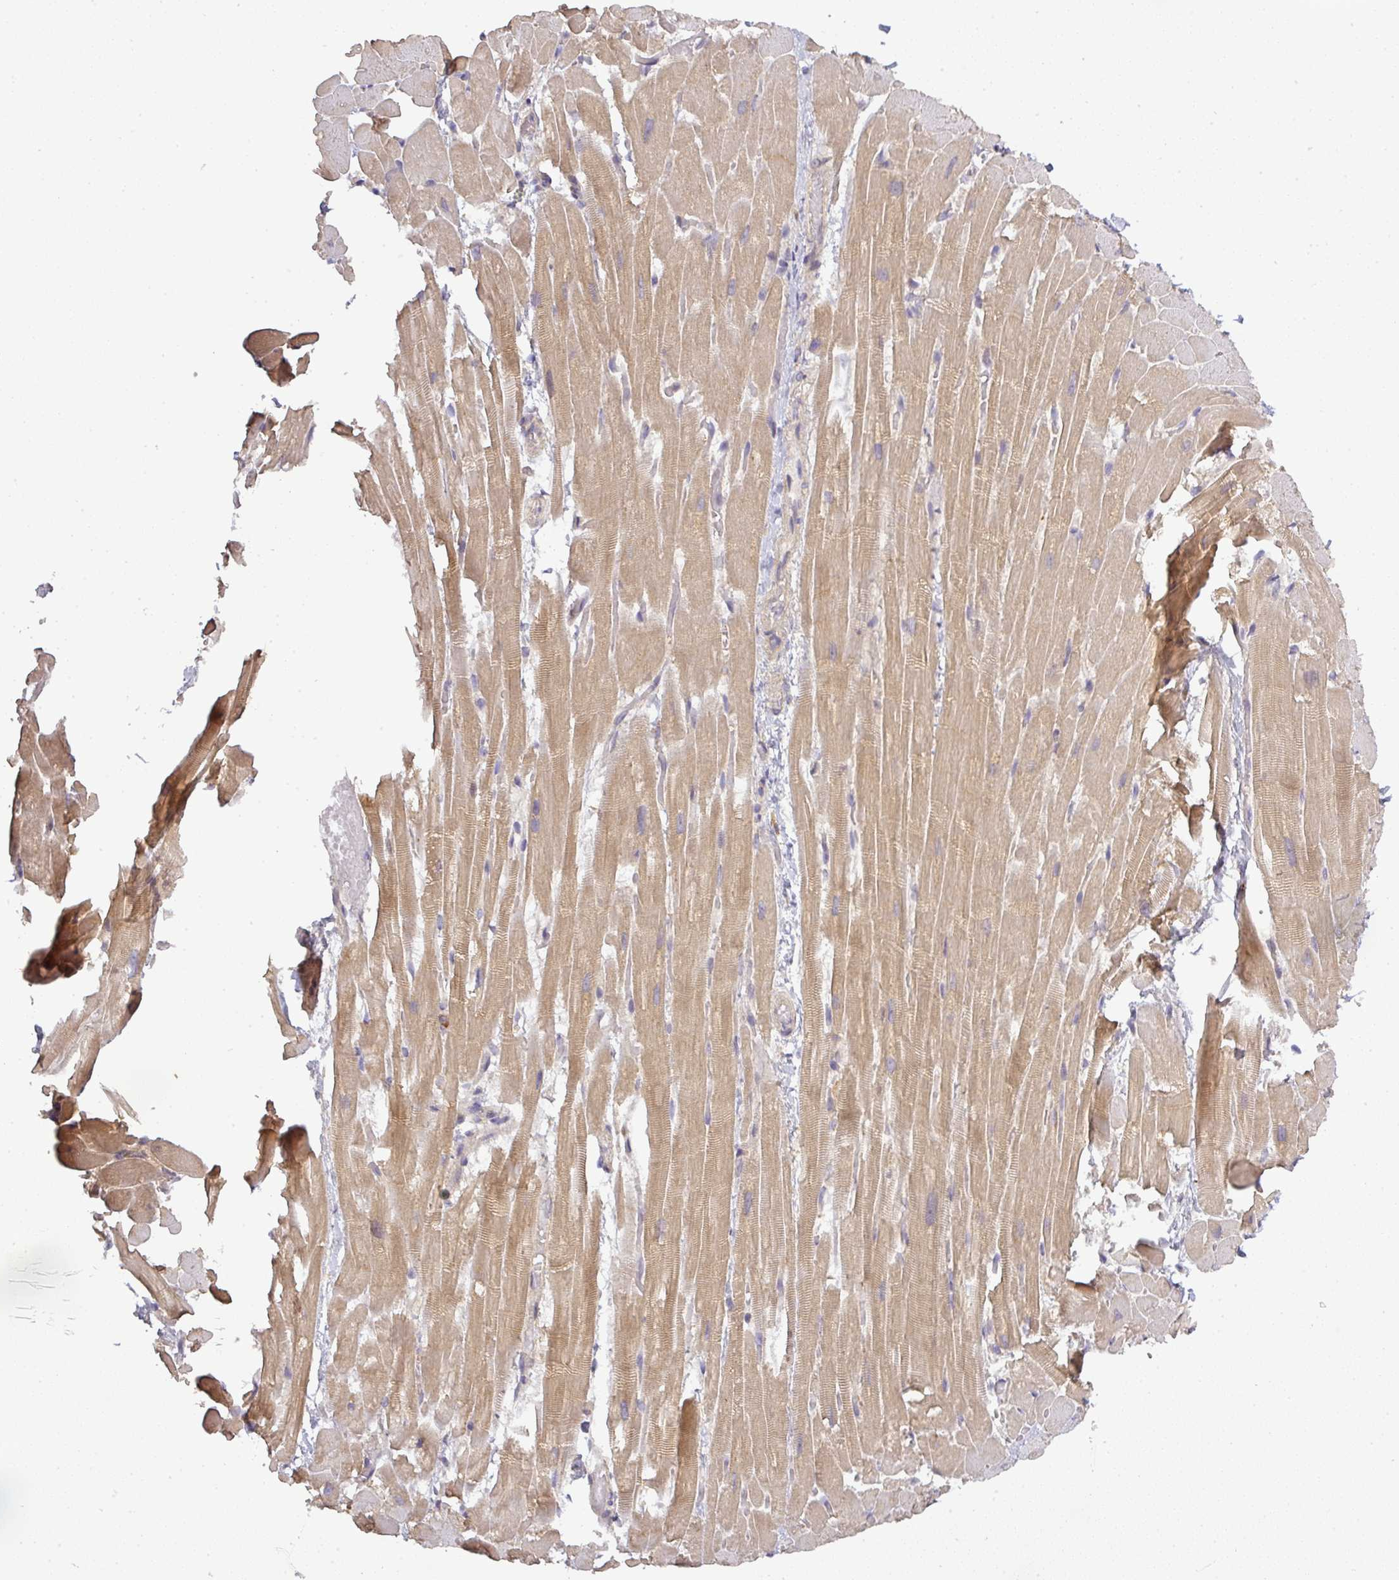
{"staining": {"intensity": "moderate", "quantity": ">75%", "location": "cytoplasmic/membranous"}, "tissue": "heart muscle", "cell_type": "Cardiomyocytes", "image_type": "normal", "snomed": [{"axis": "morphology", "description": "Normal tissue, NOS"}, {"axis": "topography", "description": "Heart"}], "caption": "IHC photomicrograph of normal heart muscle stained for a protein (brown), which reveals medium levels of moderate cytoplasmic/membranous staining in about >75% of cardiomyocytes.", "gene": "NIN", "patient": {"sex": "male", "age": 37}}